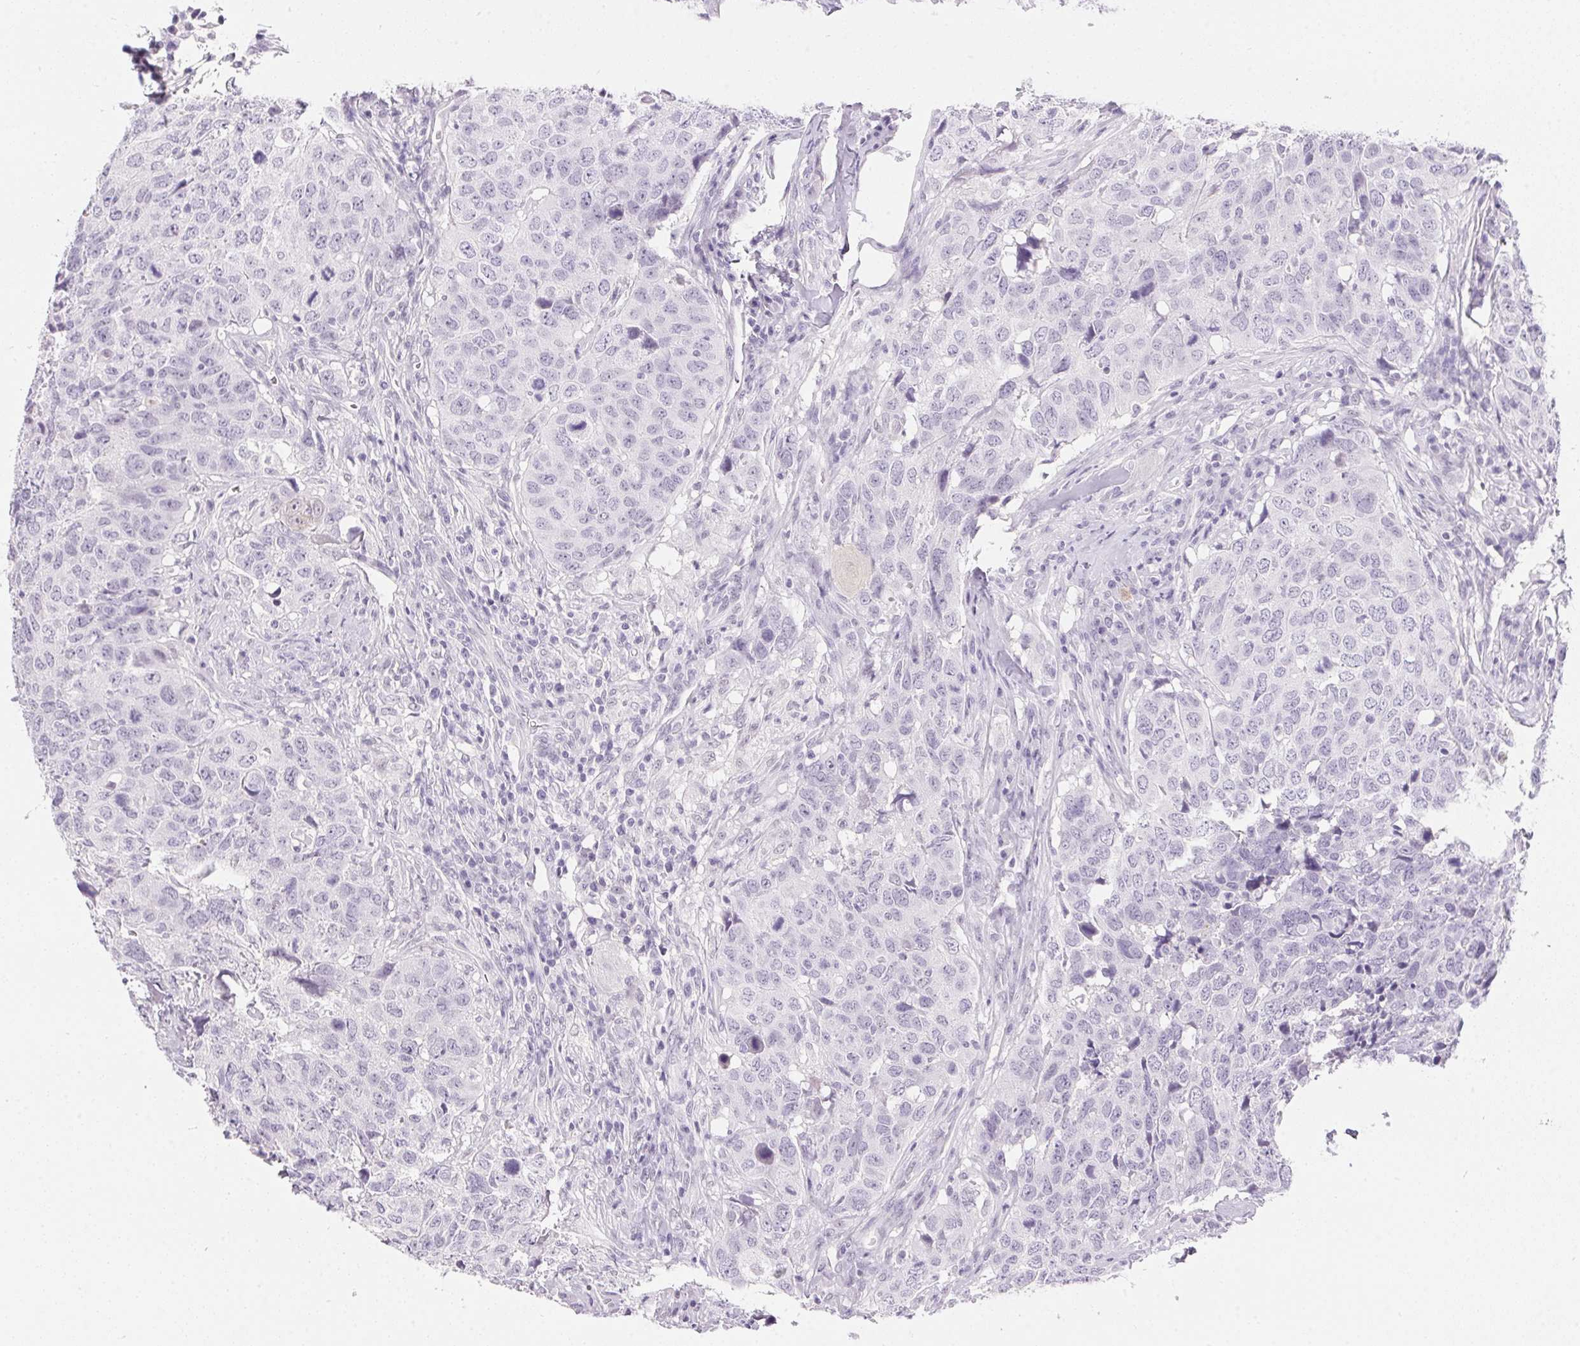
{"staining": {"intensity": "negative", "quantity": "none", "location": "none"}, "tissue": "head and neck cancer", "cell_type": "Tumor cells", "image_type": "cancer", "snomed": [{"axis": "morphology", "description": "Normal tissue, NOS"}, {"axis": "morphology", "description": "Squamous cell carcinoma, NOS"}, {"axis": "topography", "description": "Skeletal muscle"}, {"axis": "topography", "description": "Vascular tissue"}, {"axis": "topography", "description": "Peripheral nerve tissue"}, {"axis": "topography", "description": "Head-Neck"}], "caption": "Protein analysis of head and neck cancer displays no significant staining in tumor cells.", "gene": "GBP6", "patient": {"sex": "male", "age": 66}}